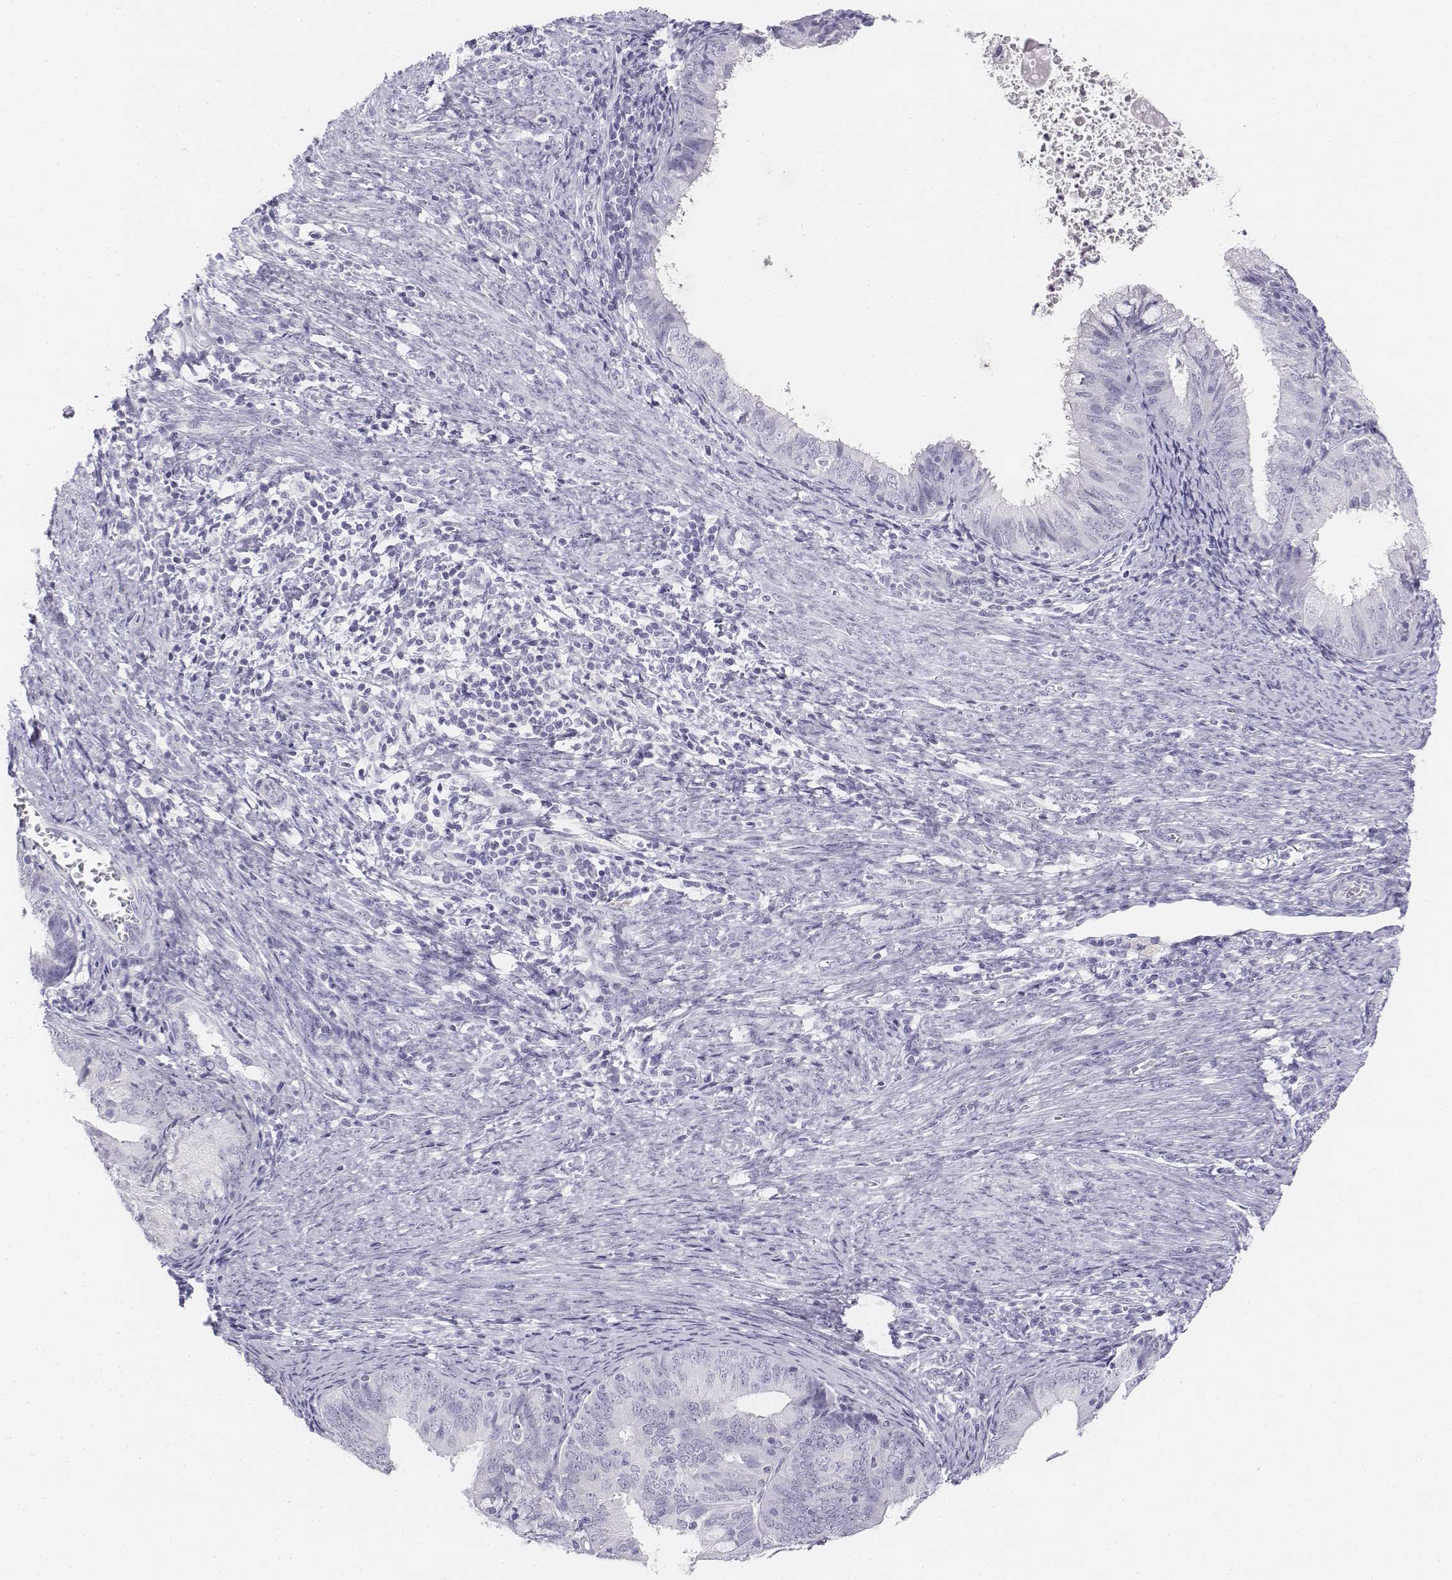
{"staining": {"intensity": "negative", "quantity": "none", "location": "none"}, "tissue": "endometrial cancer", "cell_type": "Tumor cells", "image_type": "cancer", "snomed": [{"axis": "morphology", "description": "Adenocarcinoma, NOS"}, {"axis": "topography", "description": "Endometrium"}], "caption": "Protein analysis of endometrial cancer displays no significant staining in tumor cells. Brightfield microscopy of IHC stained with DAB (brown) and hematoxylin (blue), captured at high magnification.", "gene": "UCN2", "patient": {"sex": "female", "age": 57}}